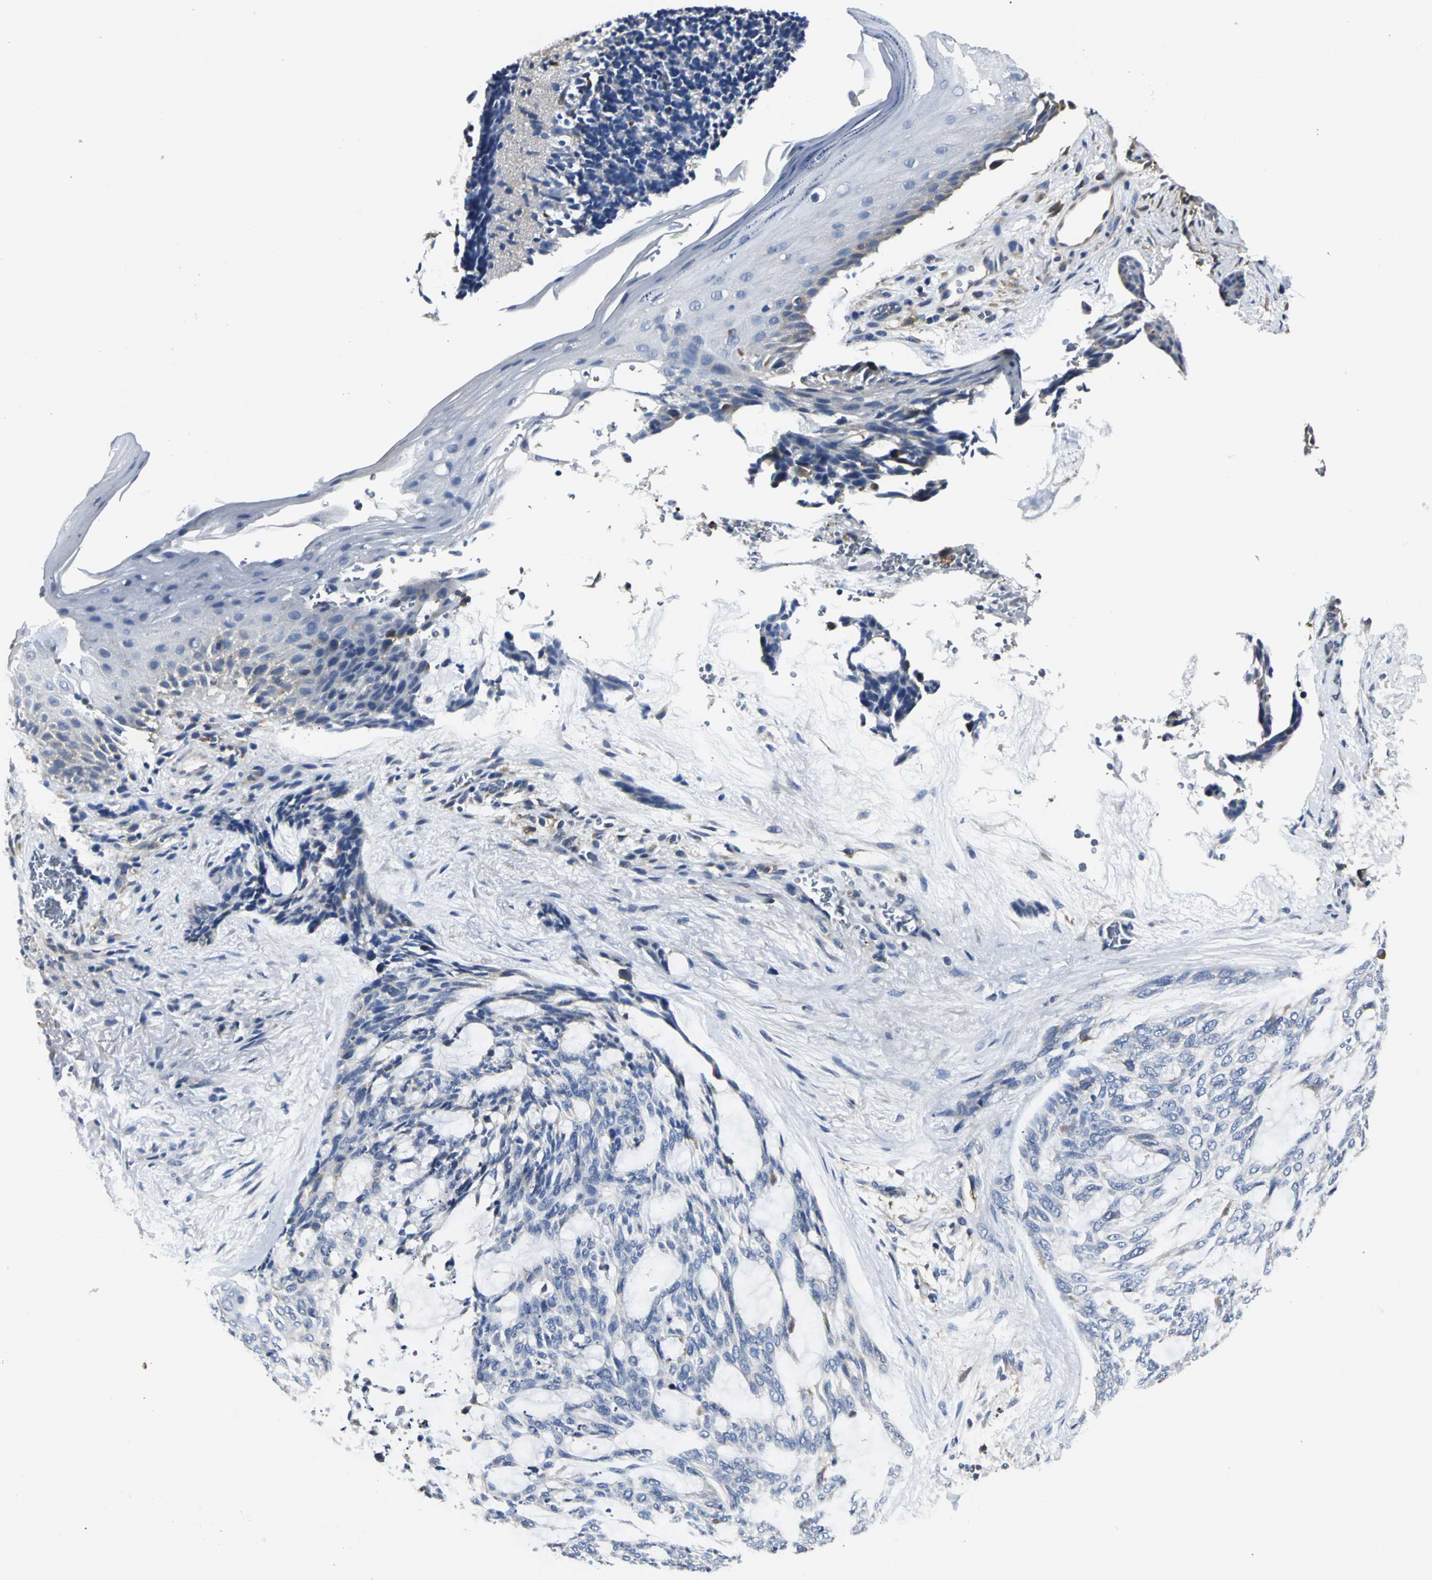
{"staining": {"intensity": "negative", "quantity": "none", "location": "none"}, "tissue": "skin cancer", "cell_type": "Tumor cells", "image_type": "cancer", "snomed": [{"axis": "morphology", "description": "Normal tissue, NOS"}, {"axis": "morphology", "description": "Basal cell carcinoma"}, {"axis": "topography", "description": "Skin"}], "caption": "Immunohistochemistry (IHC) histopathology image of neoplastic tissue: human skin cancer stained with DAB (3,3'-diaminobenzidine) displays no significant protein expression in tumor cells.", "gene": "CHRNB1", "patient": {"sex": "female", "age": 71}}